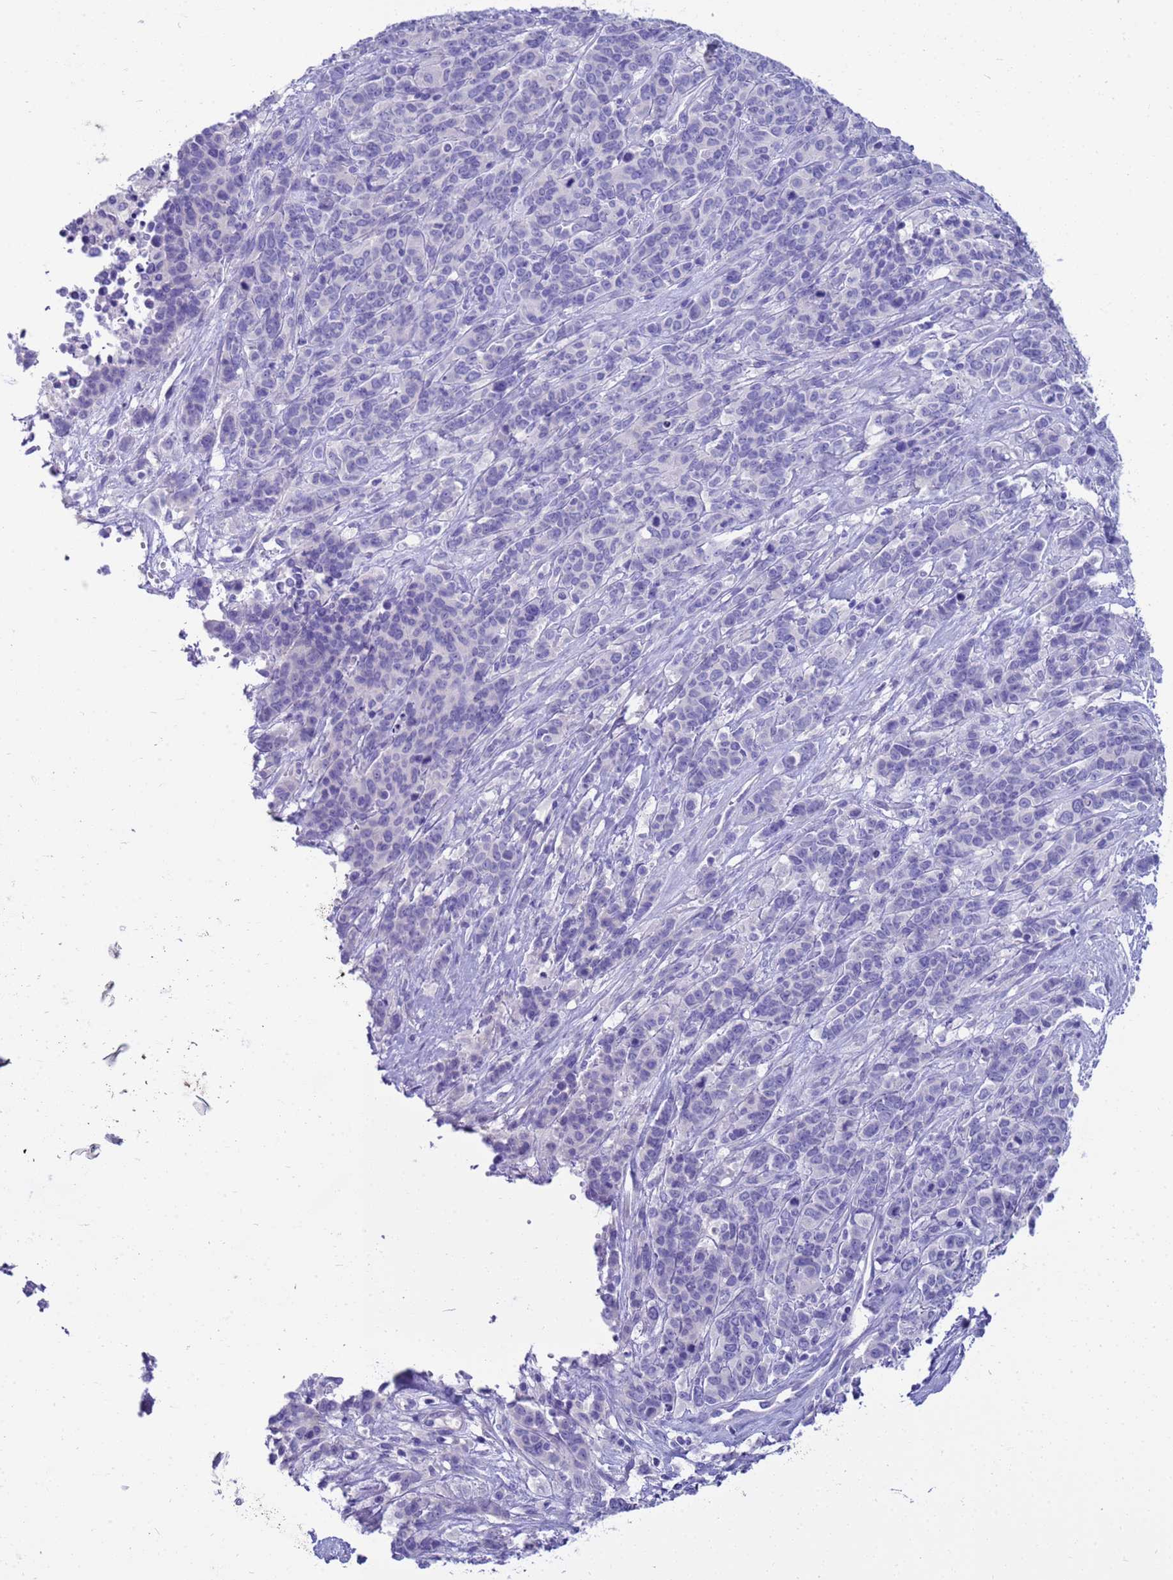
{"staining": {"intensity": "negative", "quantity": "none", "location": "none"}, "tissue": "cervical cancer", "cell_type": "Tumor cells", "image_type": "cancer", "snomed": [{"axis": "morphology", "description": "Squamous cell carcinoma, NOS"}, {"axis": "topography", "description": "Cervix"}], "caption": "DAB immunohistochemical staining of squamous cell carcinoma (cervical) demonstrates no significant staining in tumor cells.", "gene": "SYCN", "patient": {"sex": "female", "age": 60}}